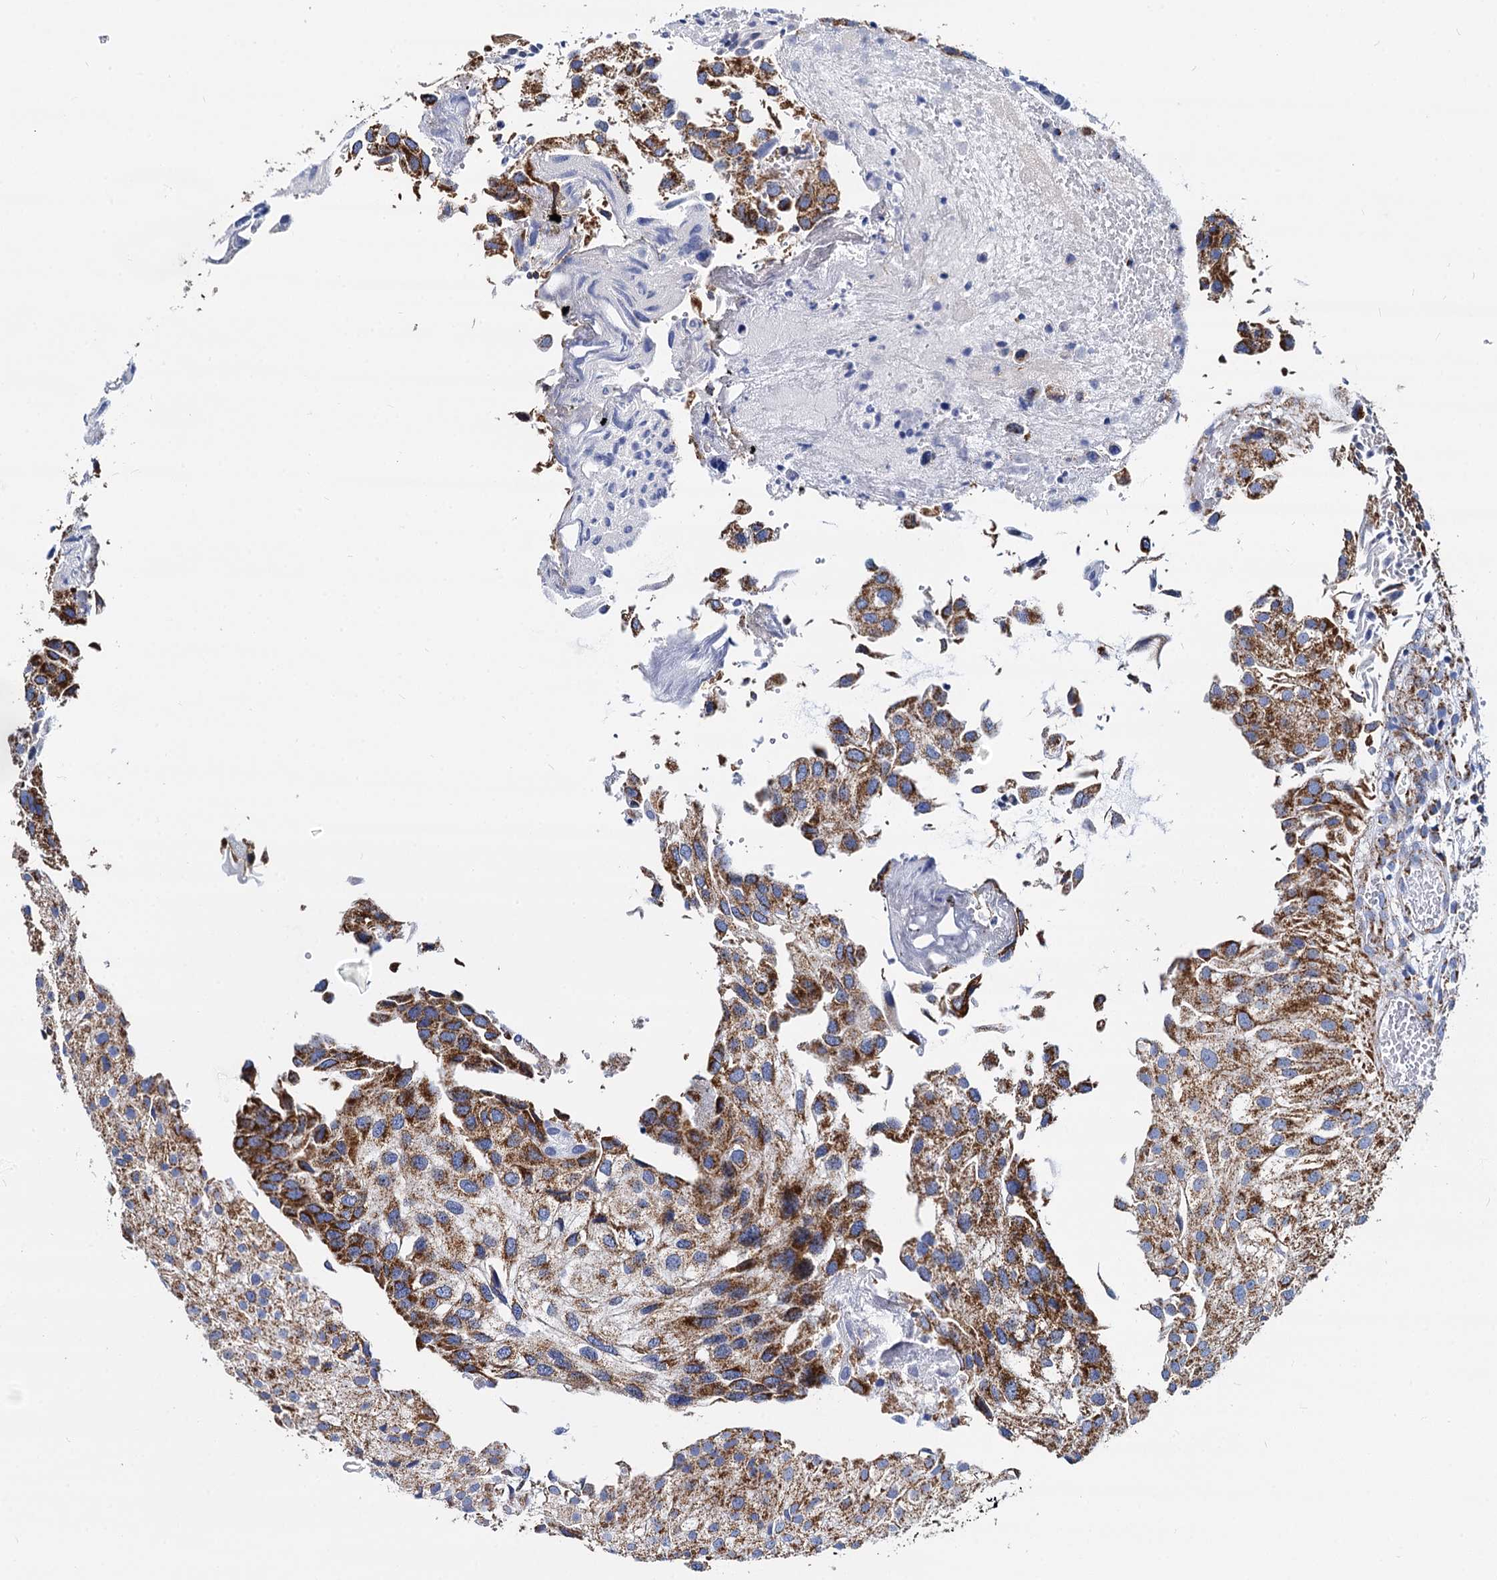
{"staining": {"intensity": "strong", "quantity": "25%-75%", "location": "cytoplasmic/membranous"}, "tissue": "urothelial cancer", "cell_type": "Tumor cells", "image_type": "cancer", "snomed": [{"axis": "morphology", "description": "Urothelial carcinoma, Low grade"}, {"axis": "topography", "description": "Urinary bladder"}], "caption": "IHC staining of low-grade urothelial carcinoma, which exhibits high levels of strong cytoplasmic/membranous staining in about 25%-75% of tumor cells indicating strong cytoplasmic/membranous protein positivity. The staining was performed using DAB (3,3'-diaminobenzidine) (brown) for protein detection and nuclei were counterstained in hematoxylin (blue).", "gene": "TIMM10", "patient": {"sex": "female", "age": 89}}